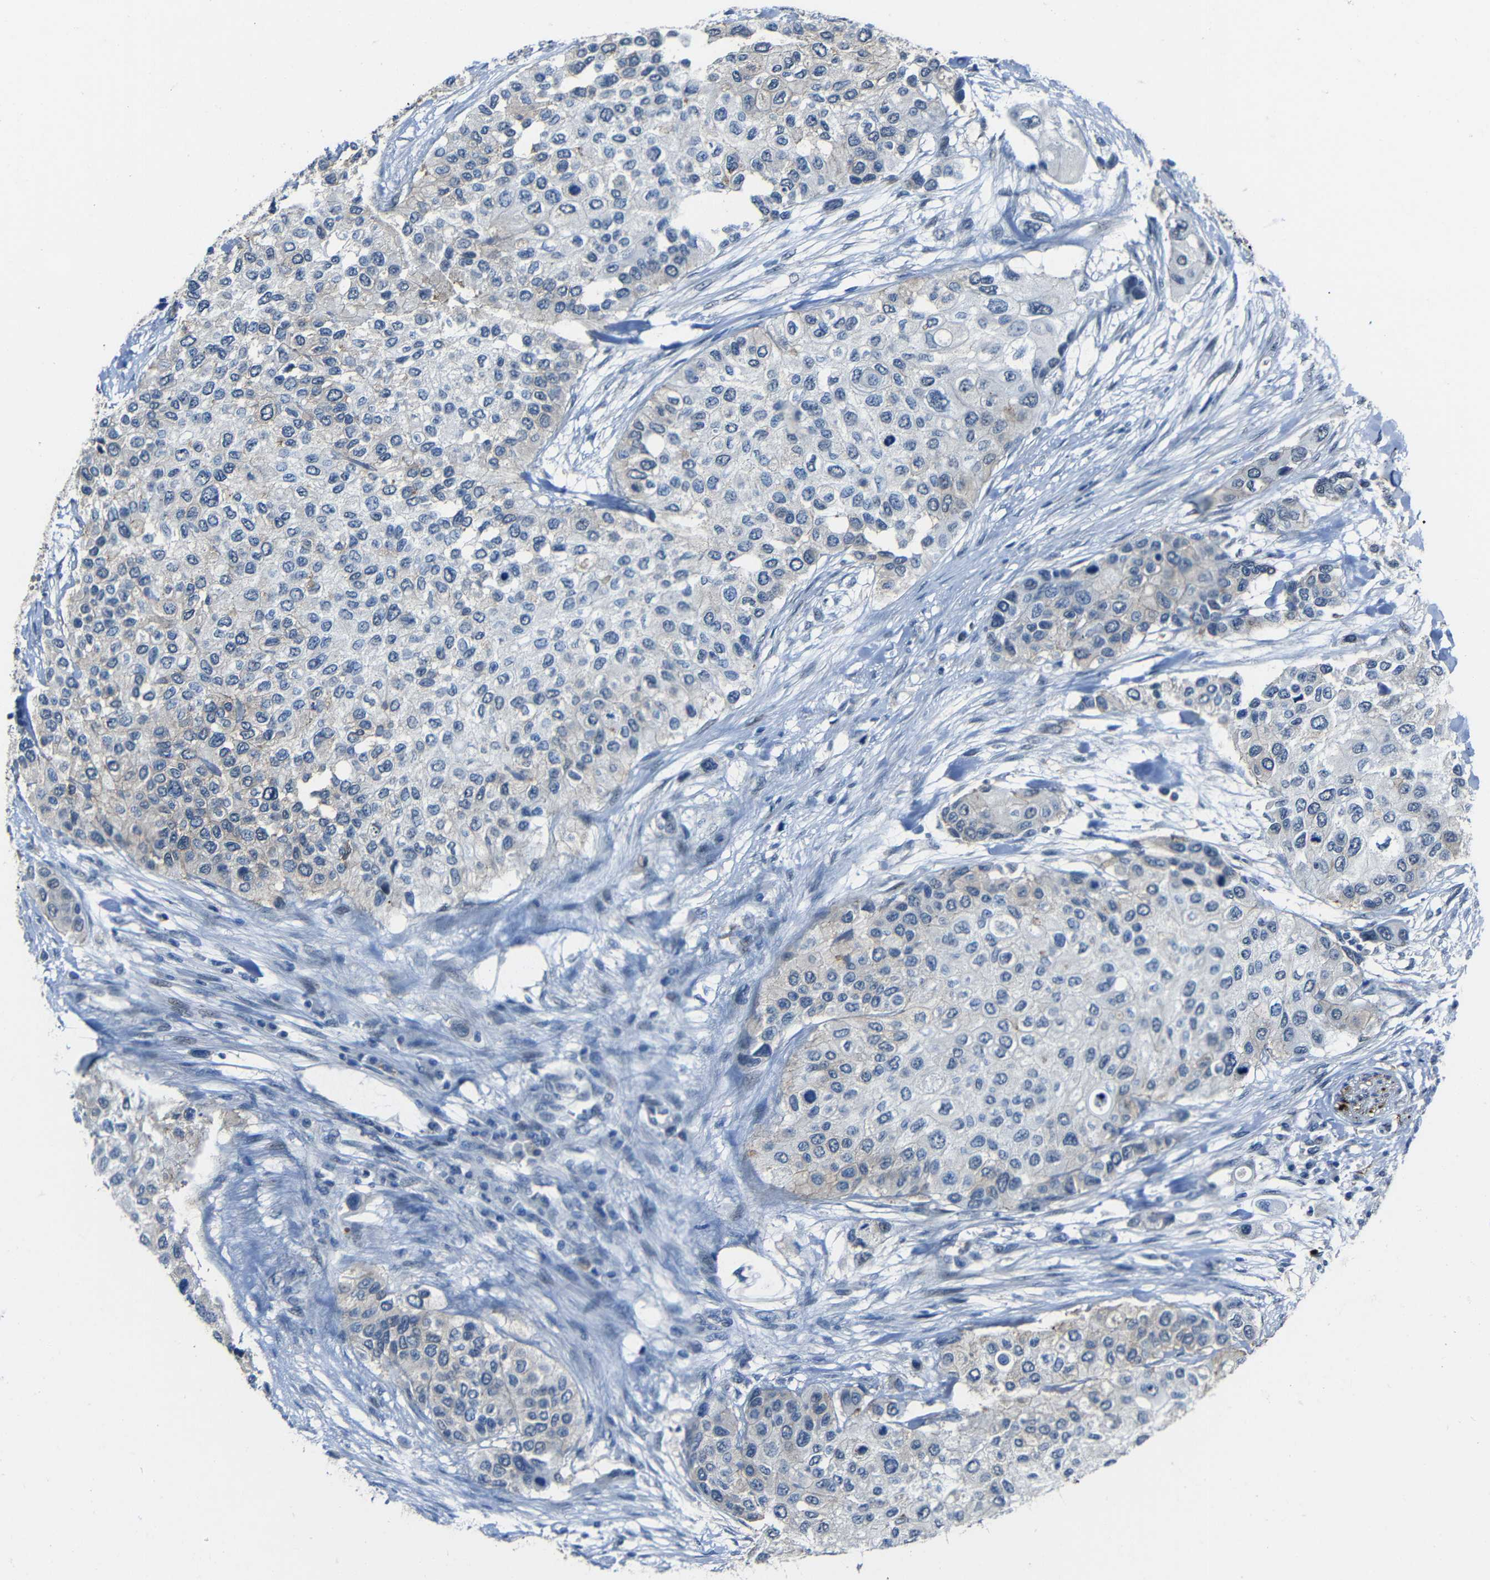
{"staining": {"intensity": "negative", "quantity": "none", "location": "none"}, "tissue": "urothelial cancer", "cell_type": "Tumor cells", "image_type": "cancer", "snomed": [{"axis": "morphology", "description": "Urothelial carcinoma, High grade"}, {"axis": "topography", "description": "Urinary bladder"}], "caption": "Immunohistochemistry (IHC) image of neoplastic tissue: human high-grade urothelial carcinoma stained with DAB displays no significant protein positivity in tumor cells.", "gene": "DNAJC5", "patient": {"sex": "female", "age": 56}}